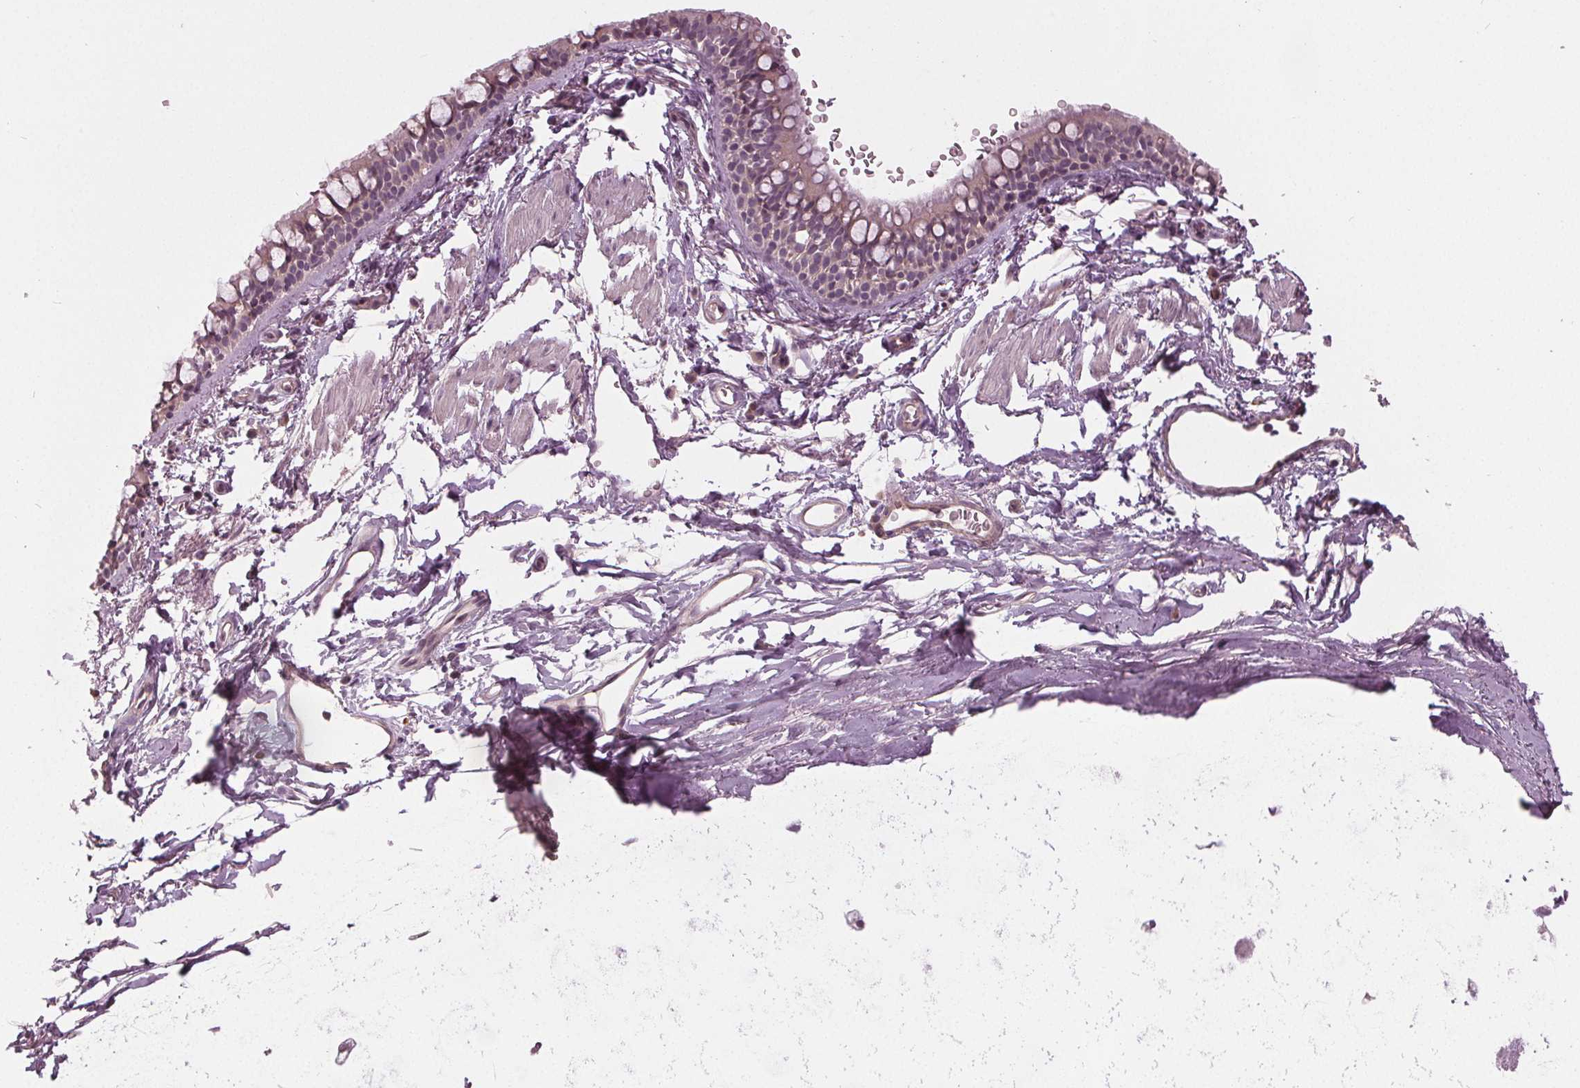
{"staining": {"intensity": "negative", "quantity": "none", "location": "none"}, "tissue": "bronchus", "cell_type": "Respiratory epithelial cells", "image_type": "normal", "snomed": [{"axis": "morphology", "description": "Normal tissue, NOS"}, {"axis": "topography", "description": "Lymph node"}, {"axis": "topography", "description": "Cartilage tissue"}, {"axis": "topography", "description": "Bronchus"}], "caption": "Respiratory epithelial cells are negative for protein expression in unremarkable human bronchus.", "gene": "KLK13", "patient": {"sex": "female", "age": 70}}